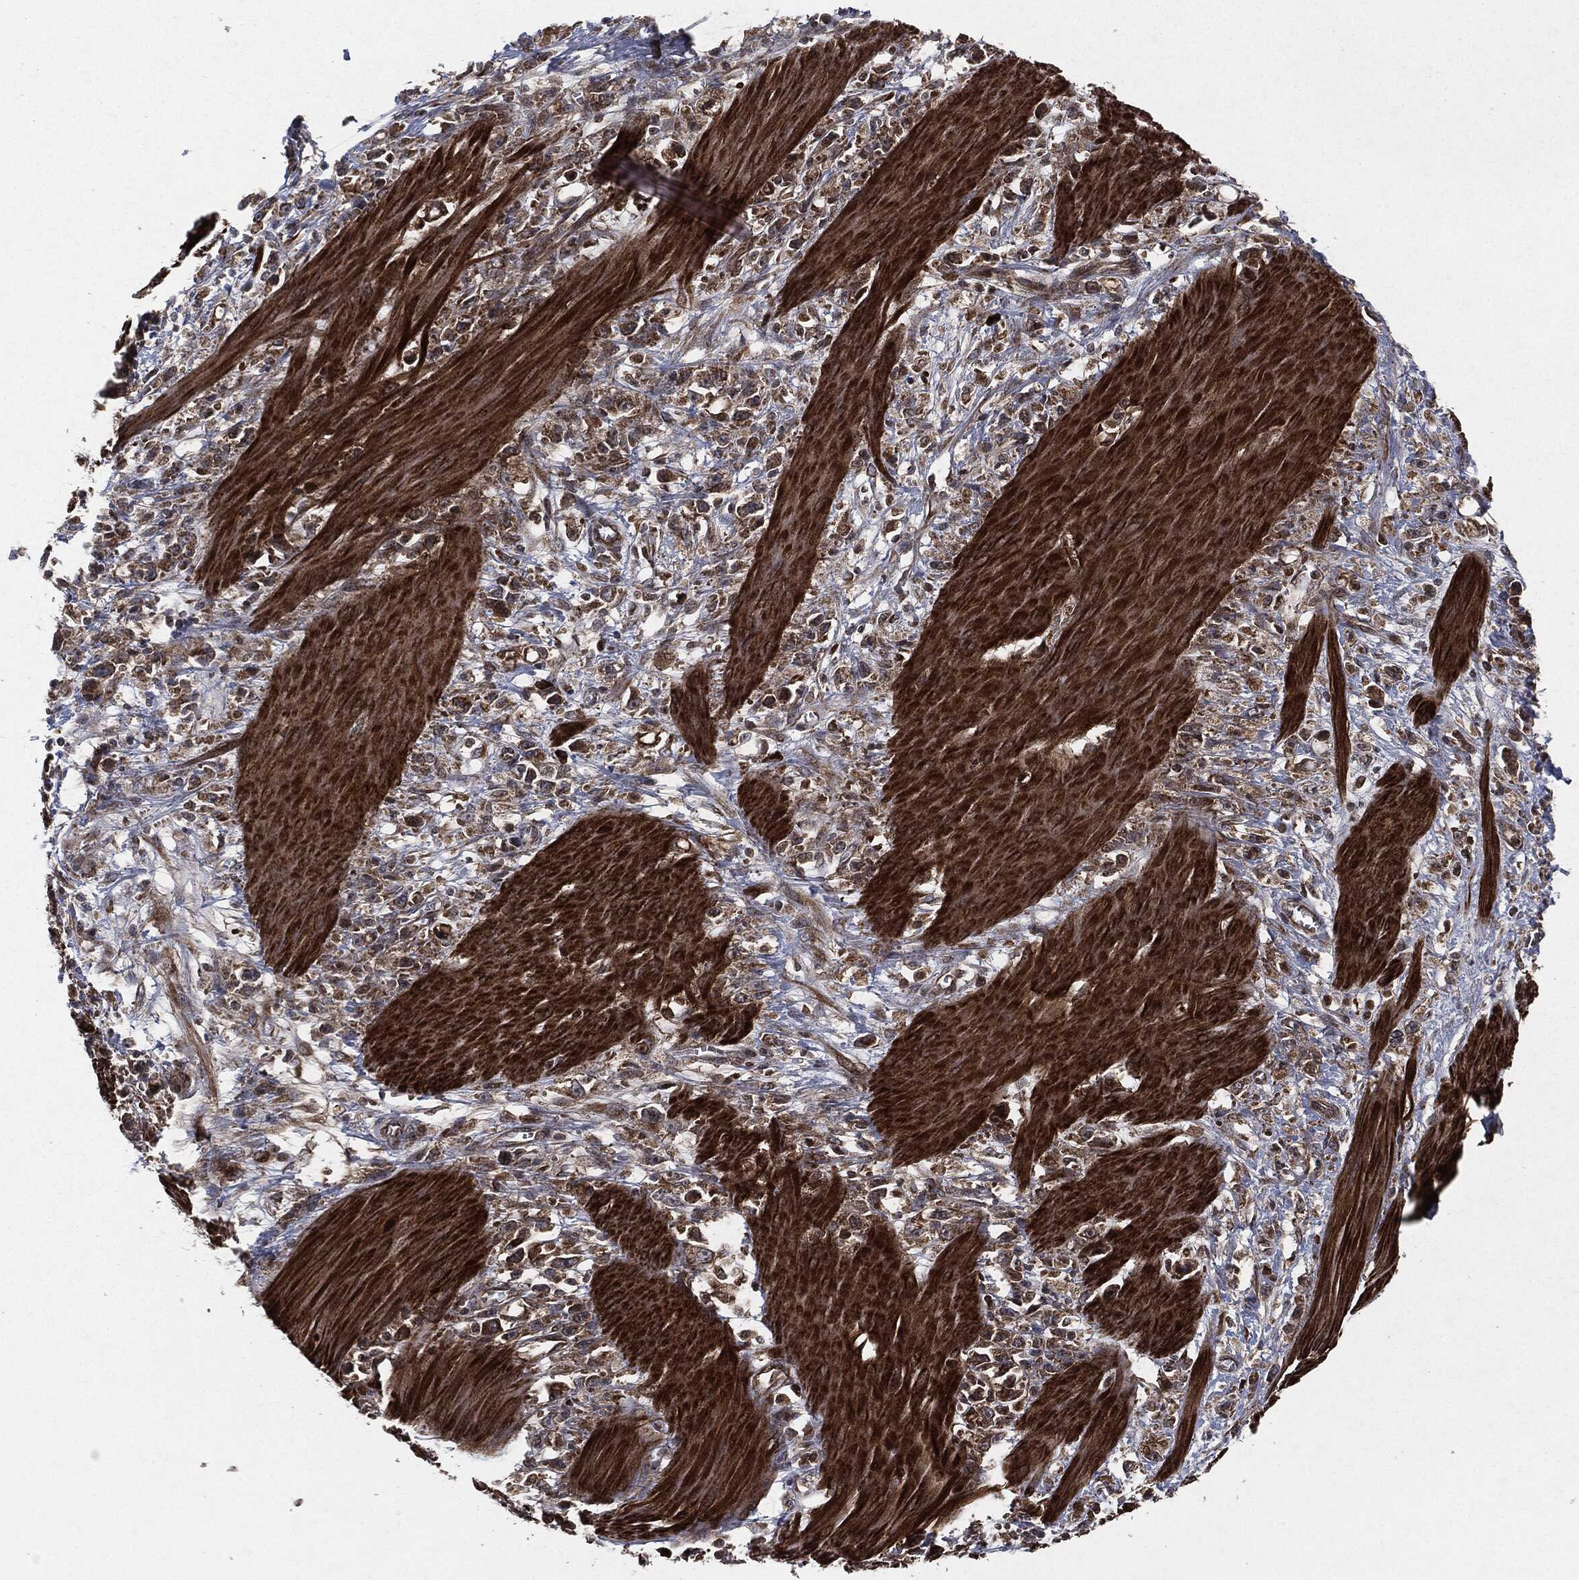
{"staining": {"intensity": "moderate", "quantity": "25%-75%", "location": "cytoplasmic/membranous"}, "tissue": "stomach cancer", "cell_type": "Tumor cells", "image_type": "cancer", "snomed": [{"axis": "morphology", "description": "Adenocarcinoma, NOS"}, {"axis": "topography", "description": "Stomach"}], "caption": "IHC (DAB (3,3'-diaminobenzidine)) staining of human stomach cancer (adenocarcinoma) reveals moderate cytoplasmic/membranous protein staining in approximately 25%-75% of tumor cells.", "gene": "RAF1", "patient": {"sex": "female", "age": 59}}